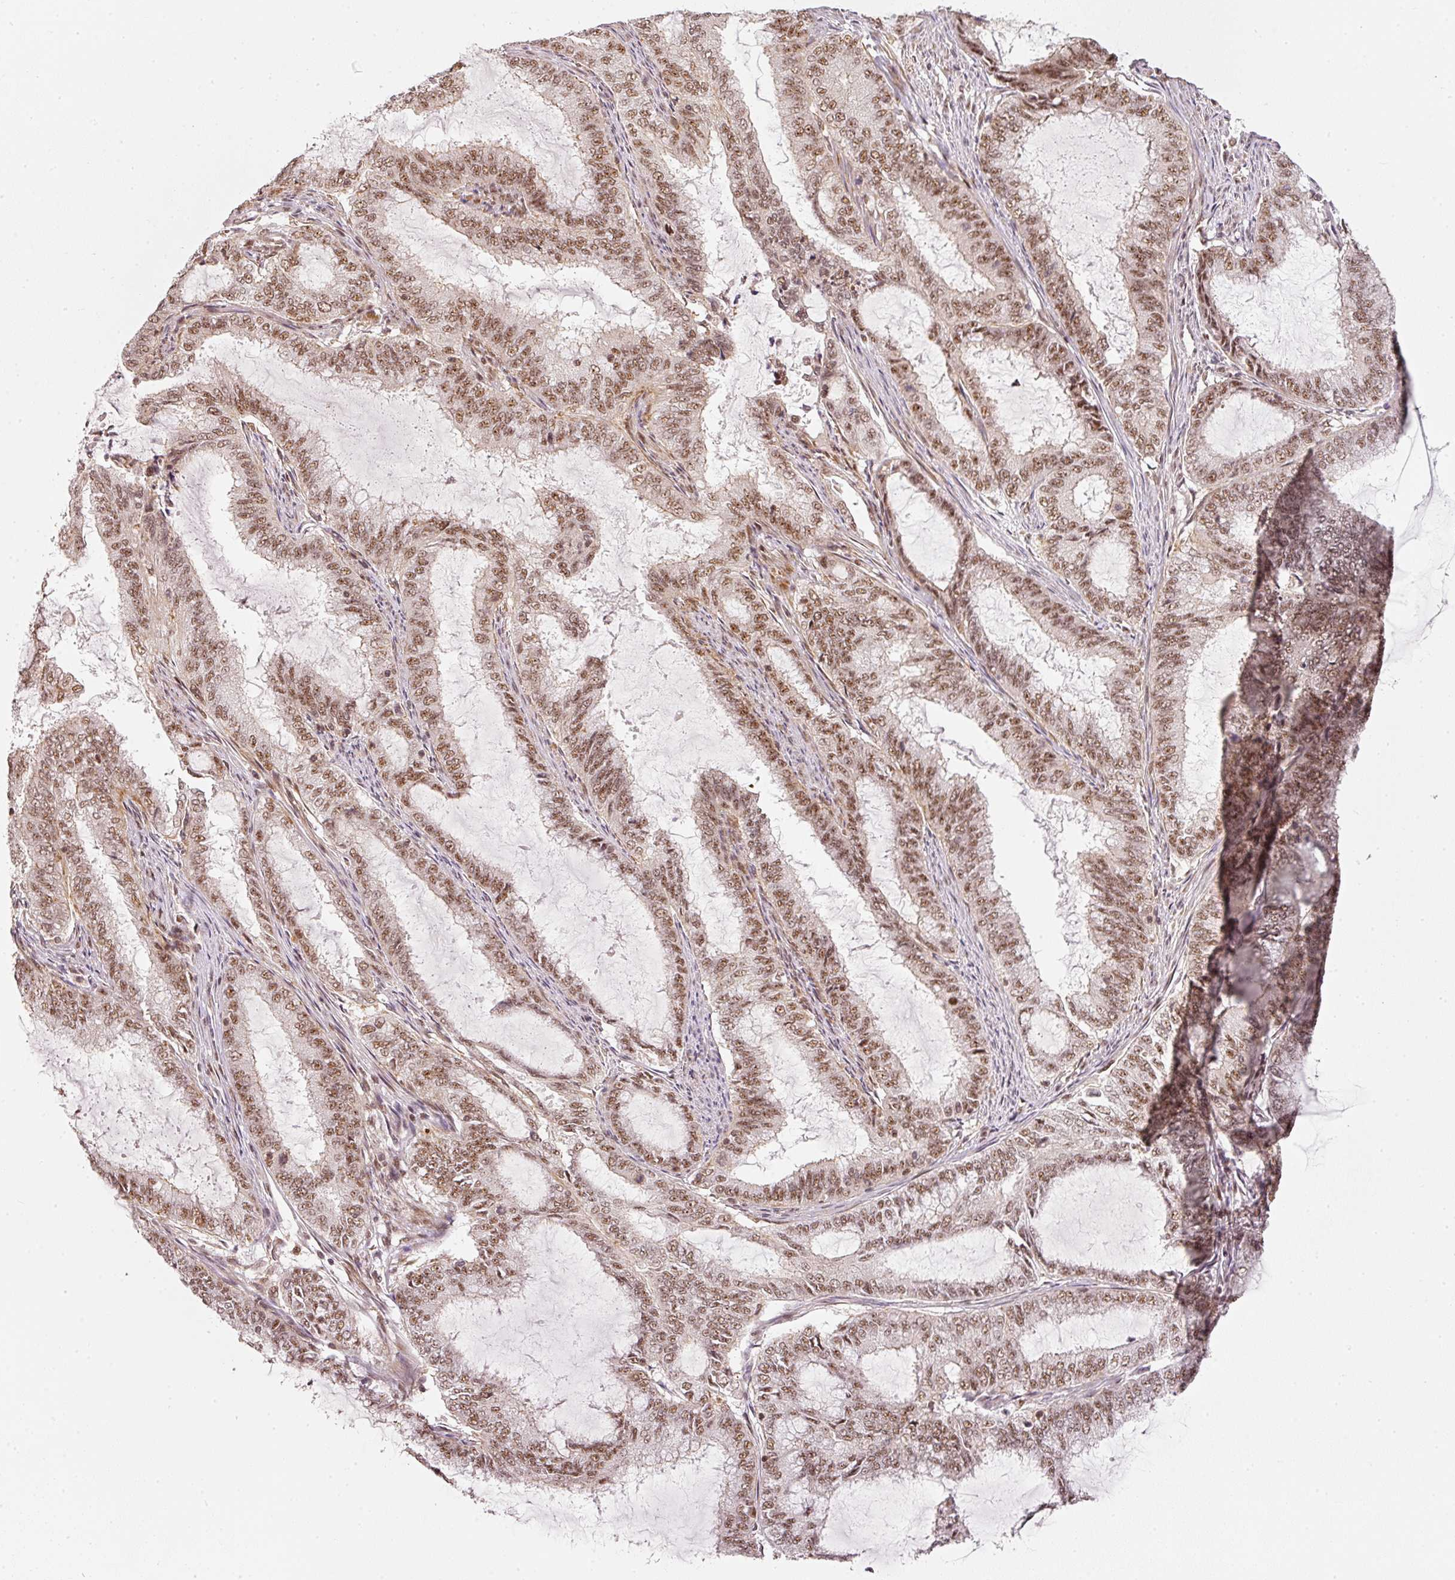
{"staining": {"intensity": "moderate", "quantity": ">75%", "location": "nuclear"}, "tissue": "endometrial cancer", "cell_type": "Tumor cells", "image_type": "cancer", "snomed": [{"axis": "morphology", "description": "Adenocarcinoma, NOS"}, {"axis": "topography", "description": "Endometrium"}], "caption": "Endometrial cancer (adenocarcinoma) stained with DAB IHC shows medium levels of moderate nuclear staining in about >75% of tumor cells.", "gene": "THOC6", "patient": {"sex": "female", "age": 51}}